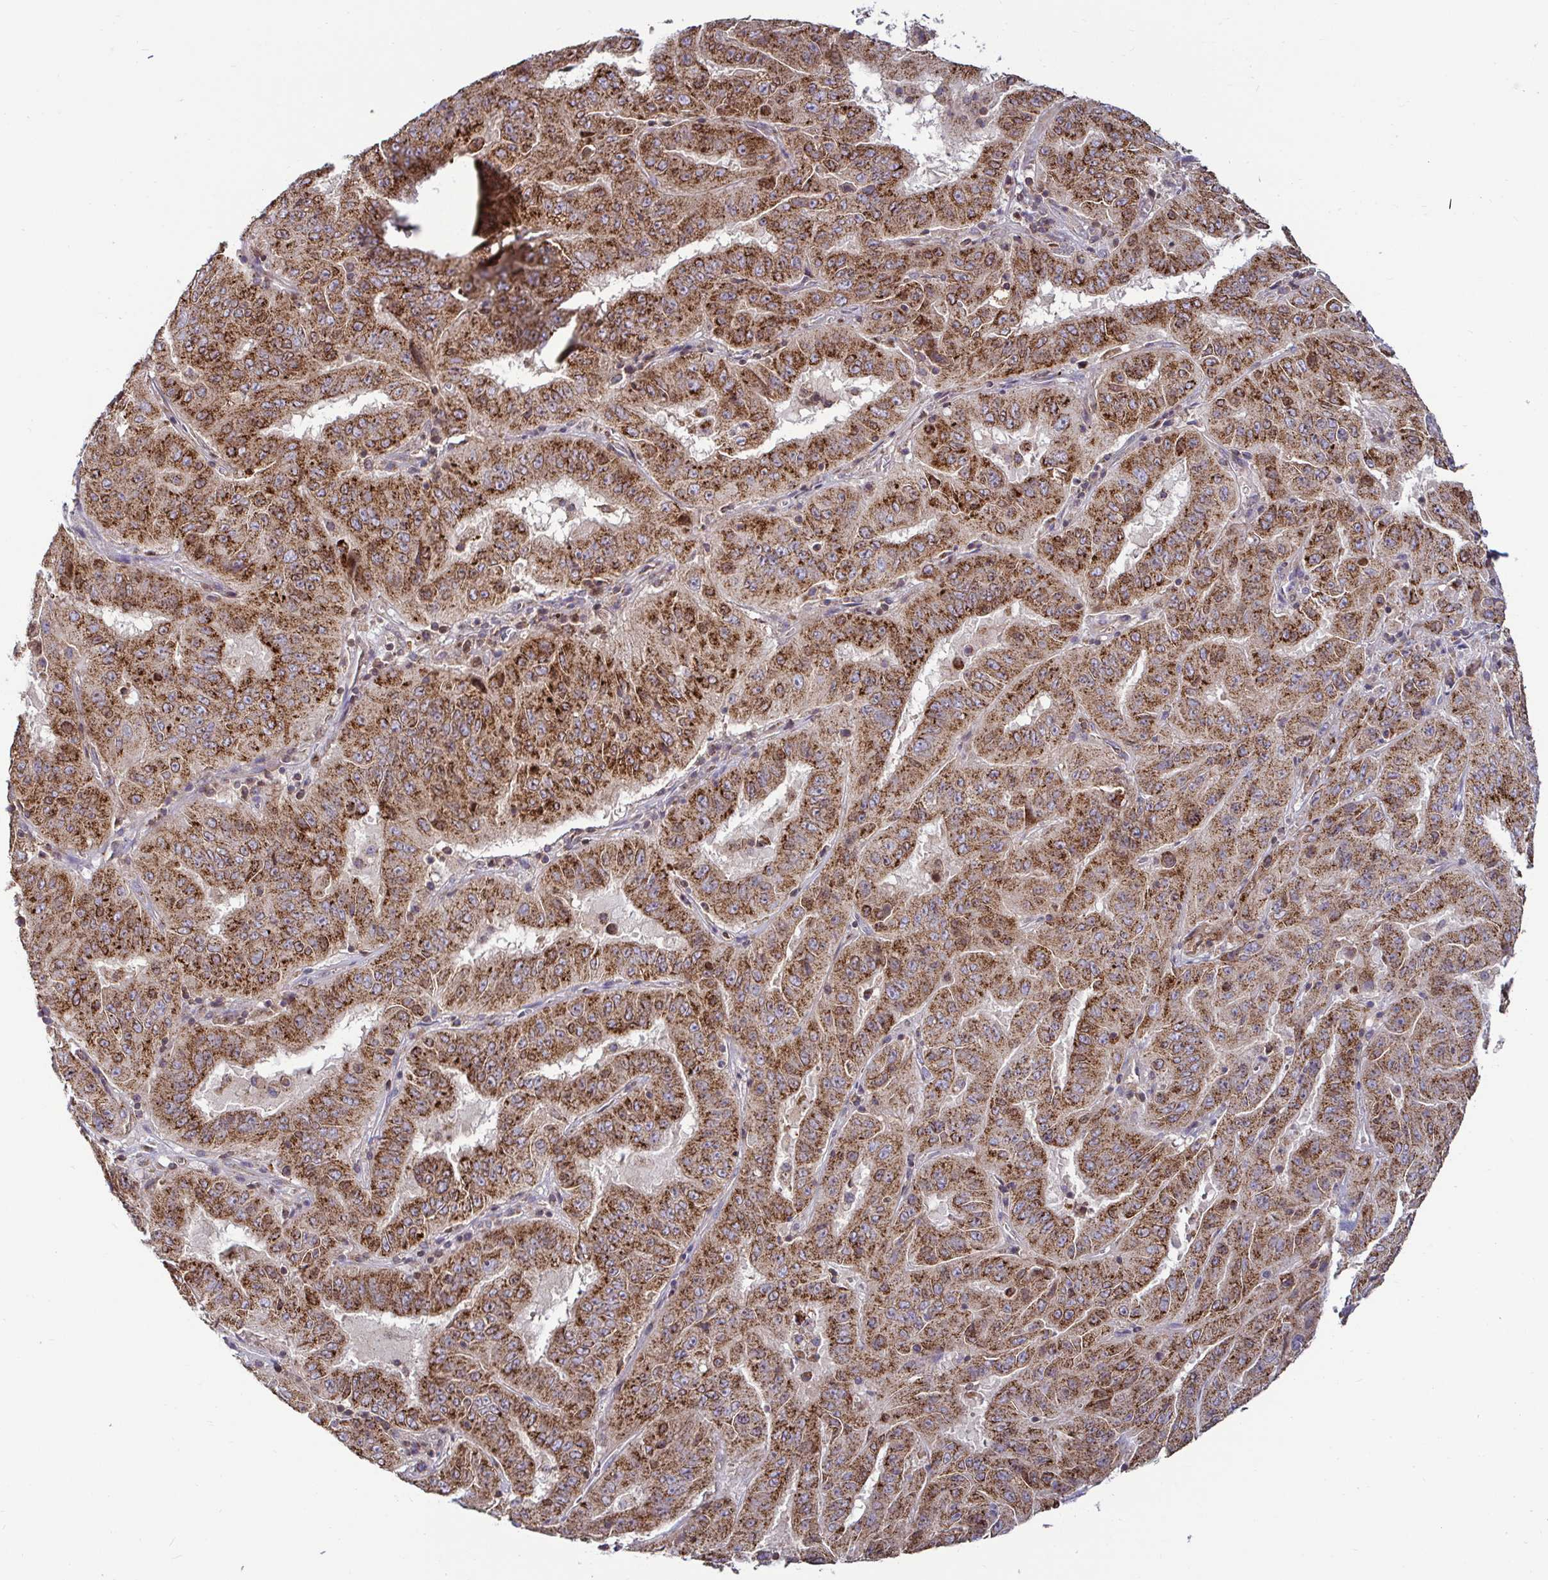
{"staining": {"intensity": "strong", "quantity": ">75%", "location": "cytoplasmic/membranous"}, "tissue": "pancreatic cancer", "cell_type": "Tumor cells", "image_type": "cancer", "snomed": [{"axis": "morphology", "description": "Adenocarcinoma, NOS"}, {"axis": "topography", "description": "Pancreas"}], "caption": "About >75% of tumor cells in adenocarcinoma (pancreatic) demonstrate strong cytoplasmic/membranous protein staining as visualized by brown immunohistochemical staining.", "gene": "SPRY1", "patient": {"sex": "male", "age": 63}}